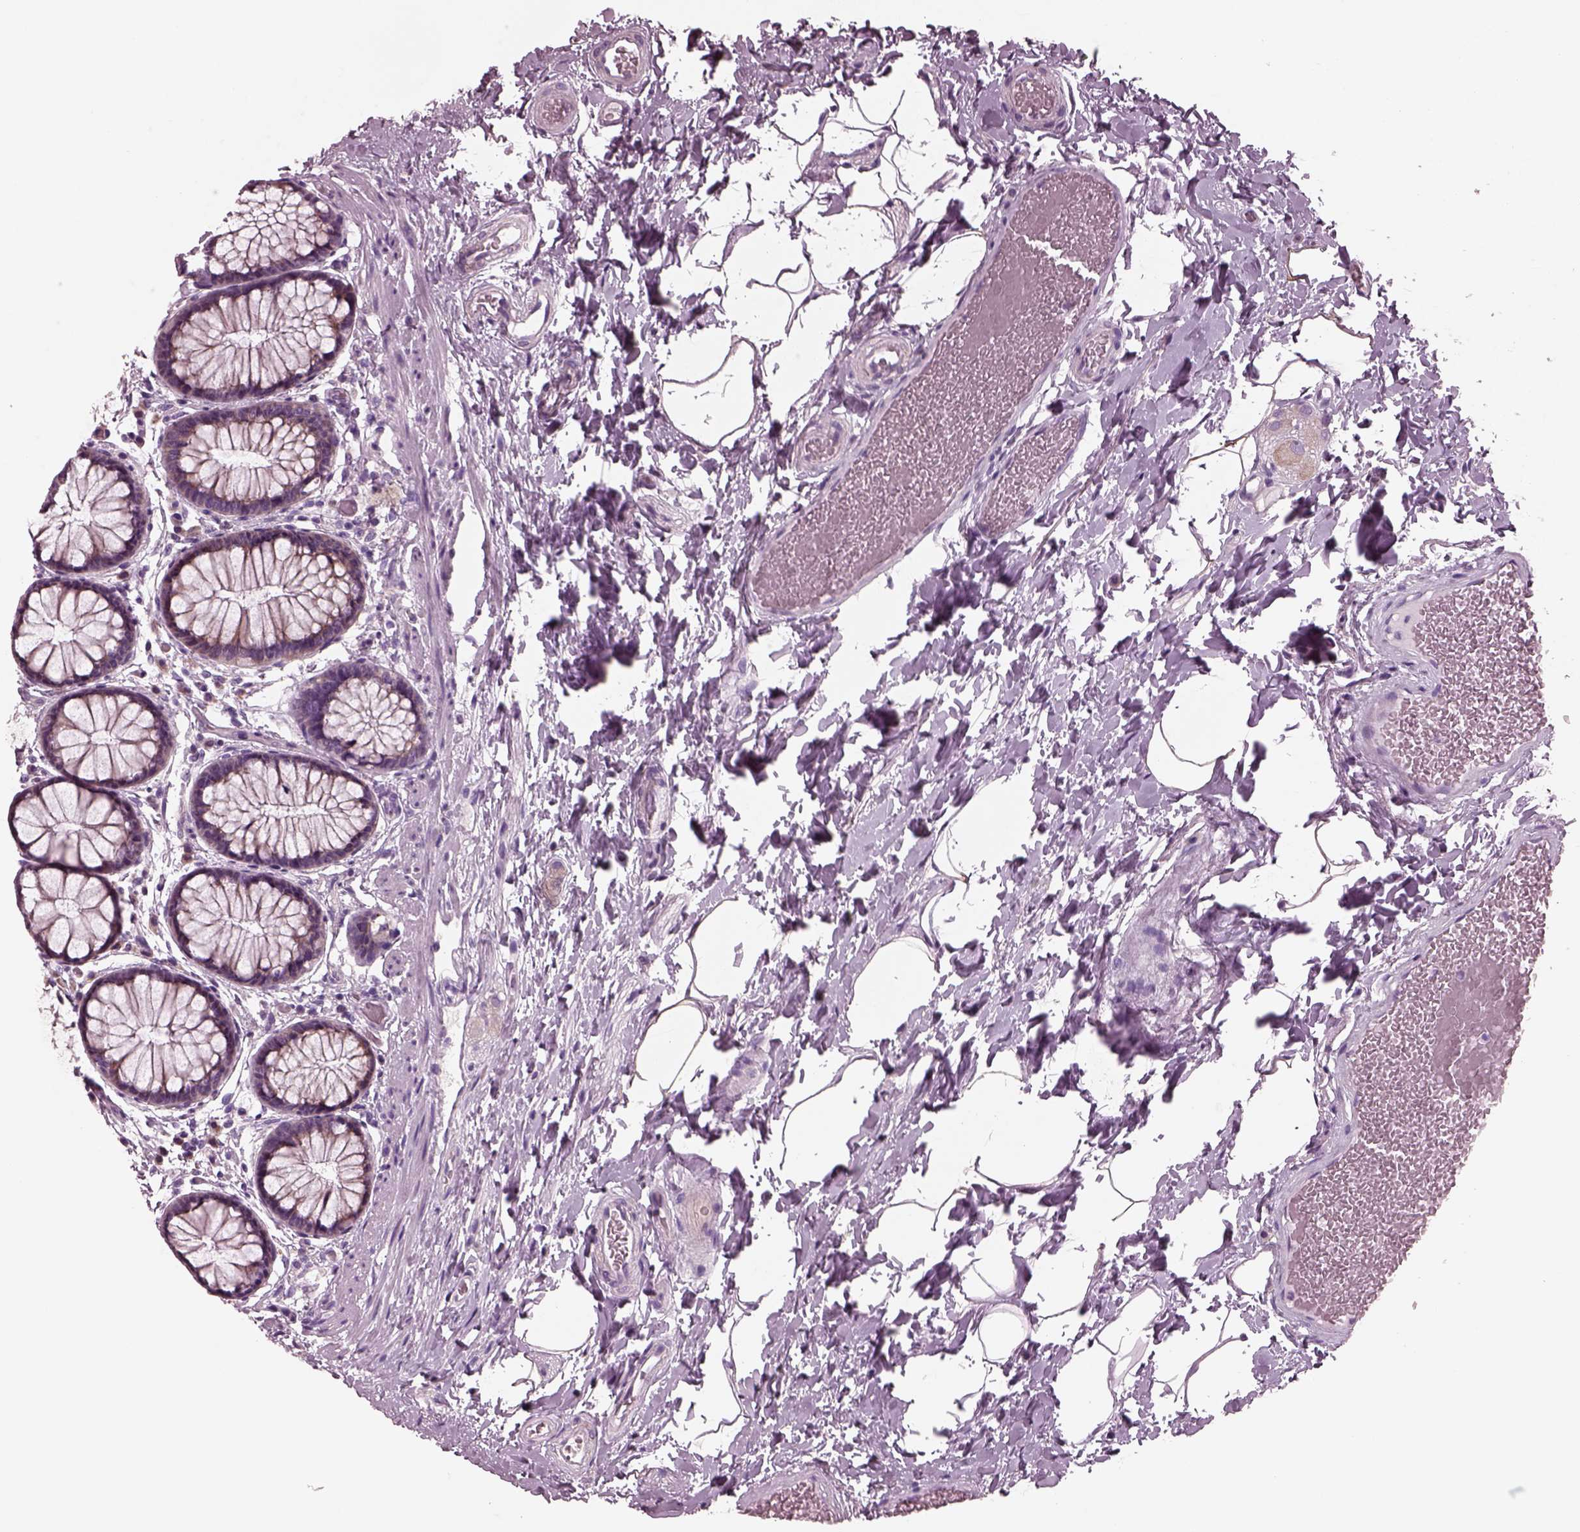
{"staining": {"intensity": "weak", "quantity": ">75%", "location": "cytoplasmic/membranous"}, "tissue": "rectum", "cell_type": "Glandular cells", "image_type": "normal", "snomed": [{"axis": "morphology", "description": "Normal tissue, NOS"}, {"axis": "topography", "description": "Rectum"}], "caption": "The image exhibits a brown stain indicating the presence of a protein in the cytoplasmic/membranous of glandular cells in rectum.", "gene": "AP4M1", "patient": {"sex": "female", "age": 62}}